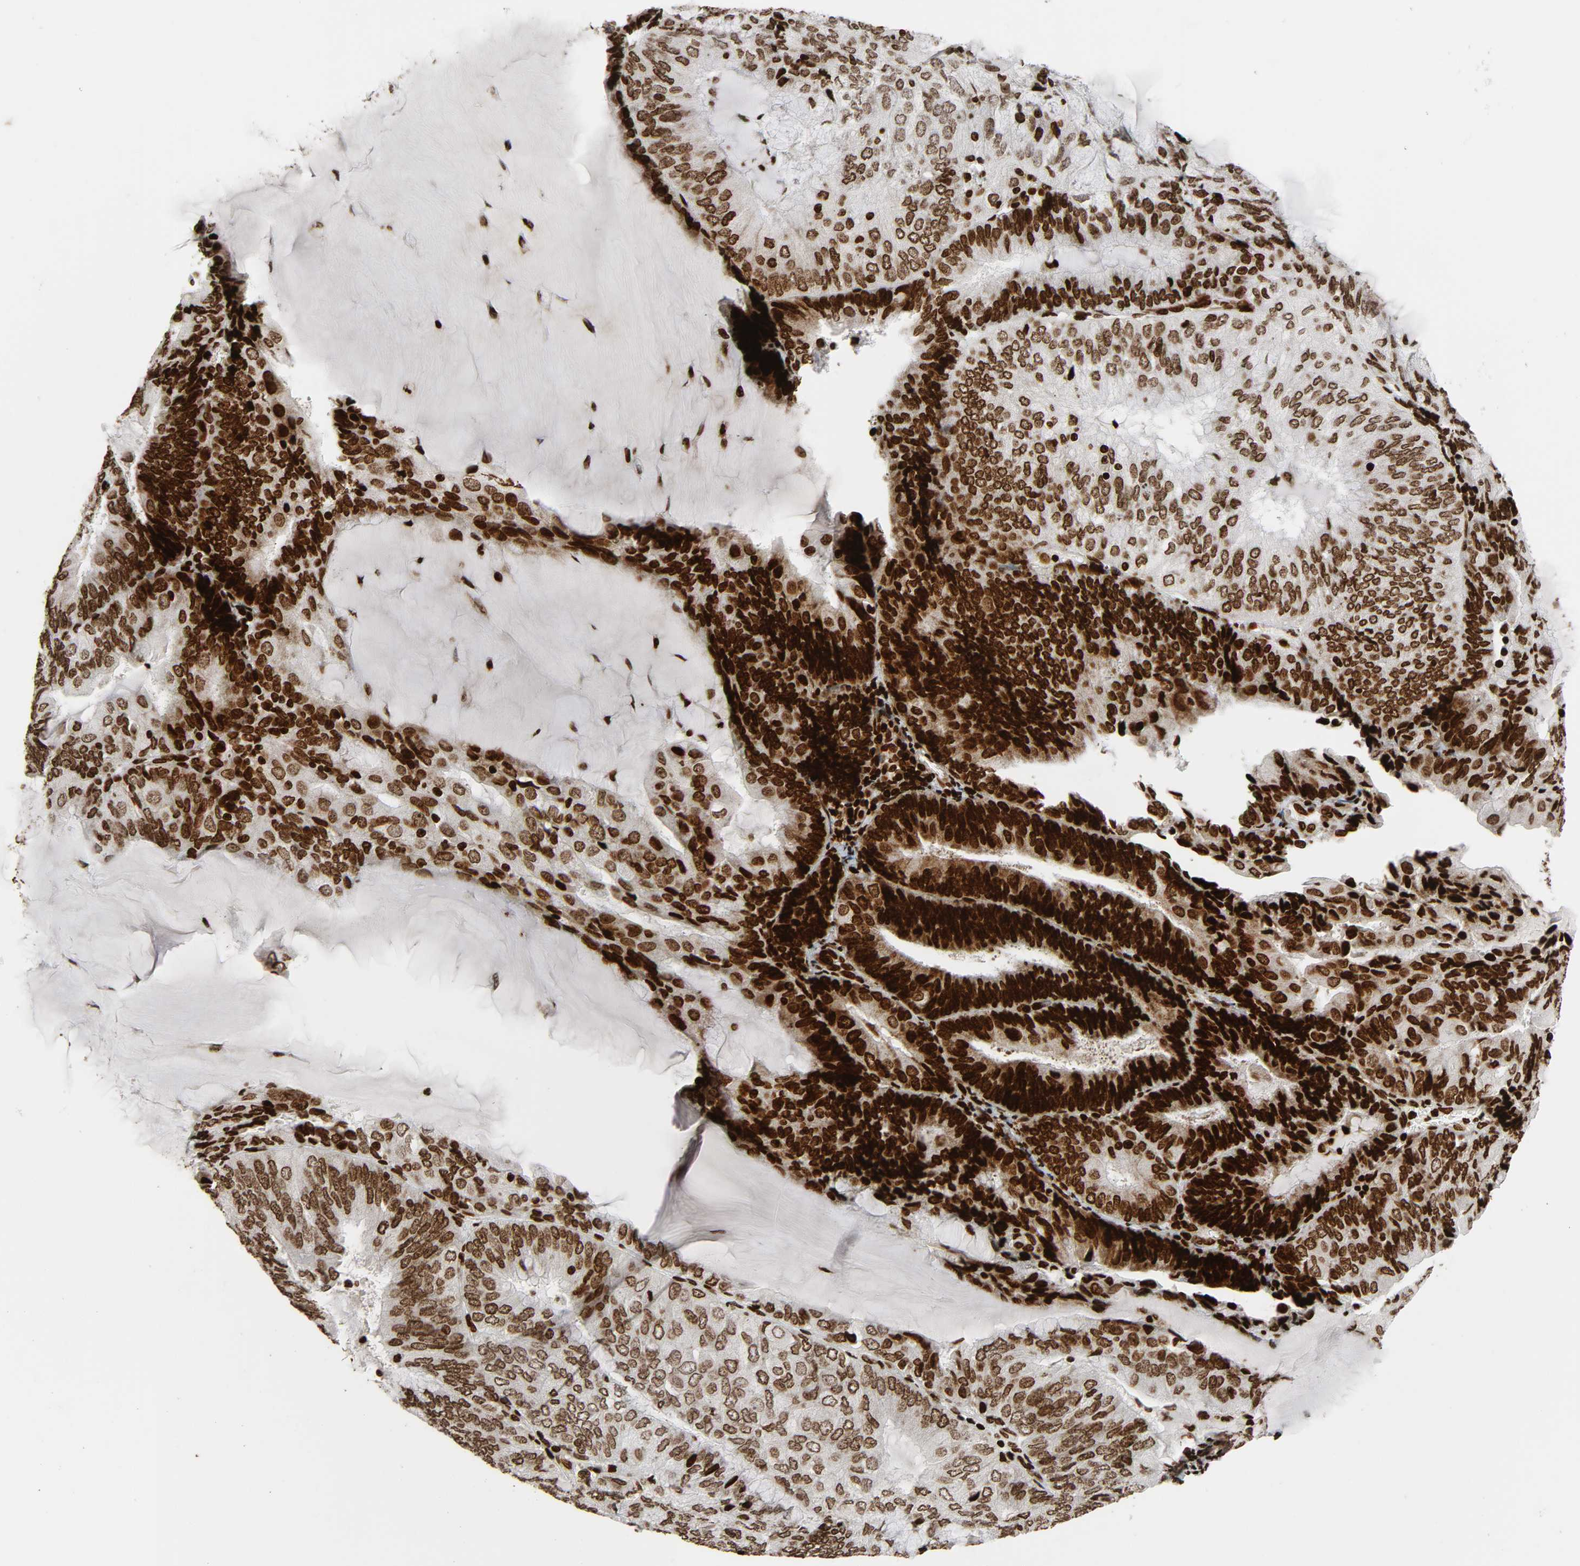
{"staining": {"intensity": "strong", "quantity": ">75%", "location": "nuclear"}, "tissue": "endometrial cancer", "cell_type": "Tumor cells", "image_type": "cancer", "snomed": [{"axis": "morphology", "description": "Adenocarcinoma, NOS"}, {"axis": "topography", "description": "Endometrium"}], "caption": "Endometrial cancer stained with DAB (3,3'-diaminobenzidine) immunohistochemistry shows high levels of strong nuclear staining in approximately >75% of tumor cells. Using DAB (brown) and hematoxylin (blue) stains, captured at high magnification using brightfield microscopy.", "gene": "RXRA", "patient": {"sex": "female", "age": 81}}